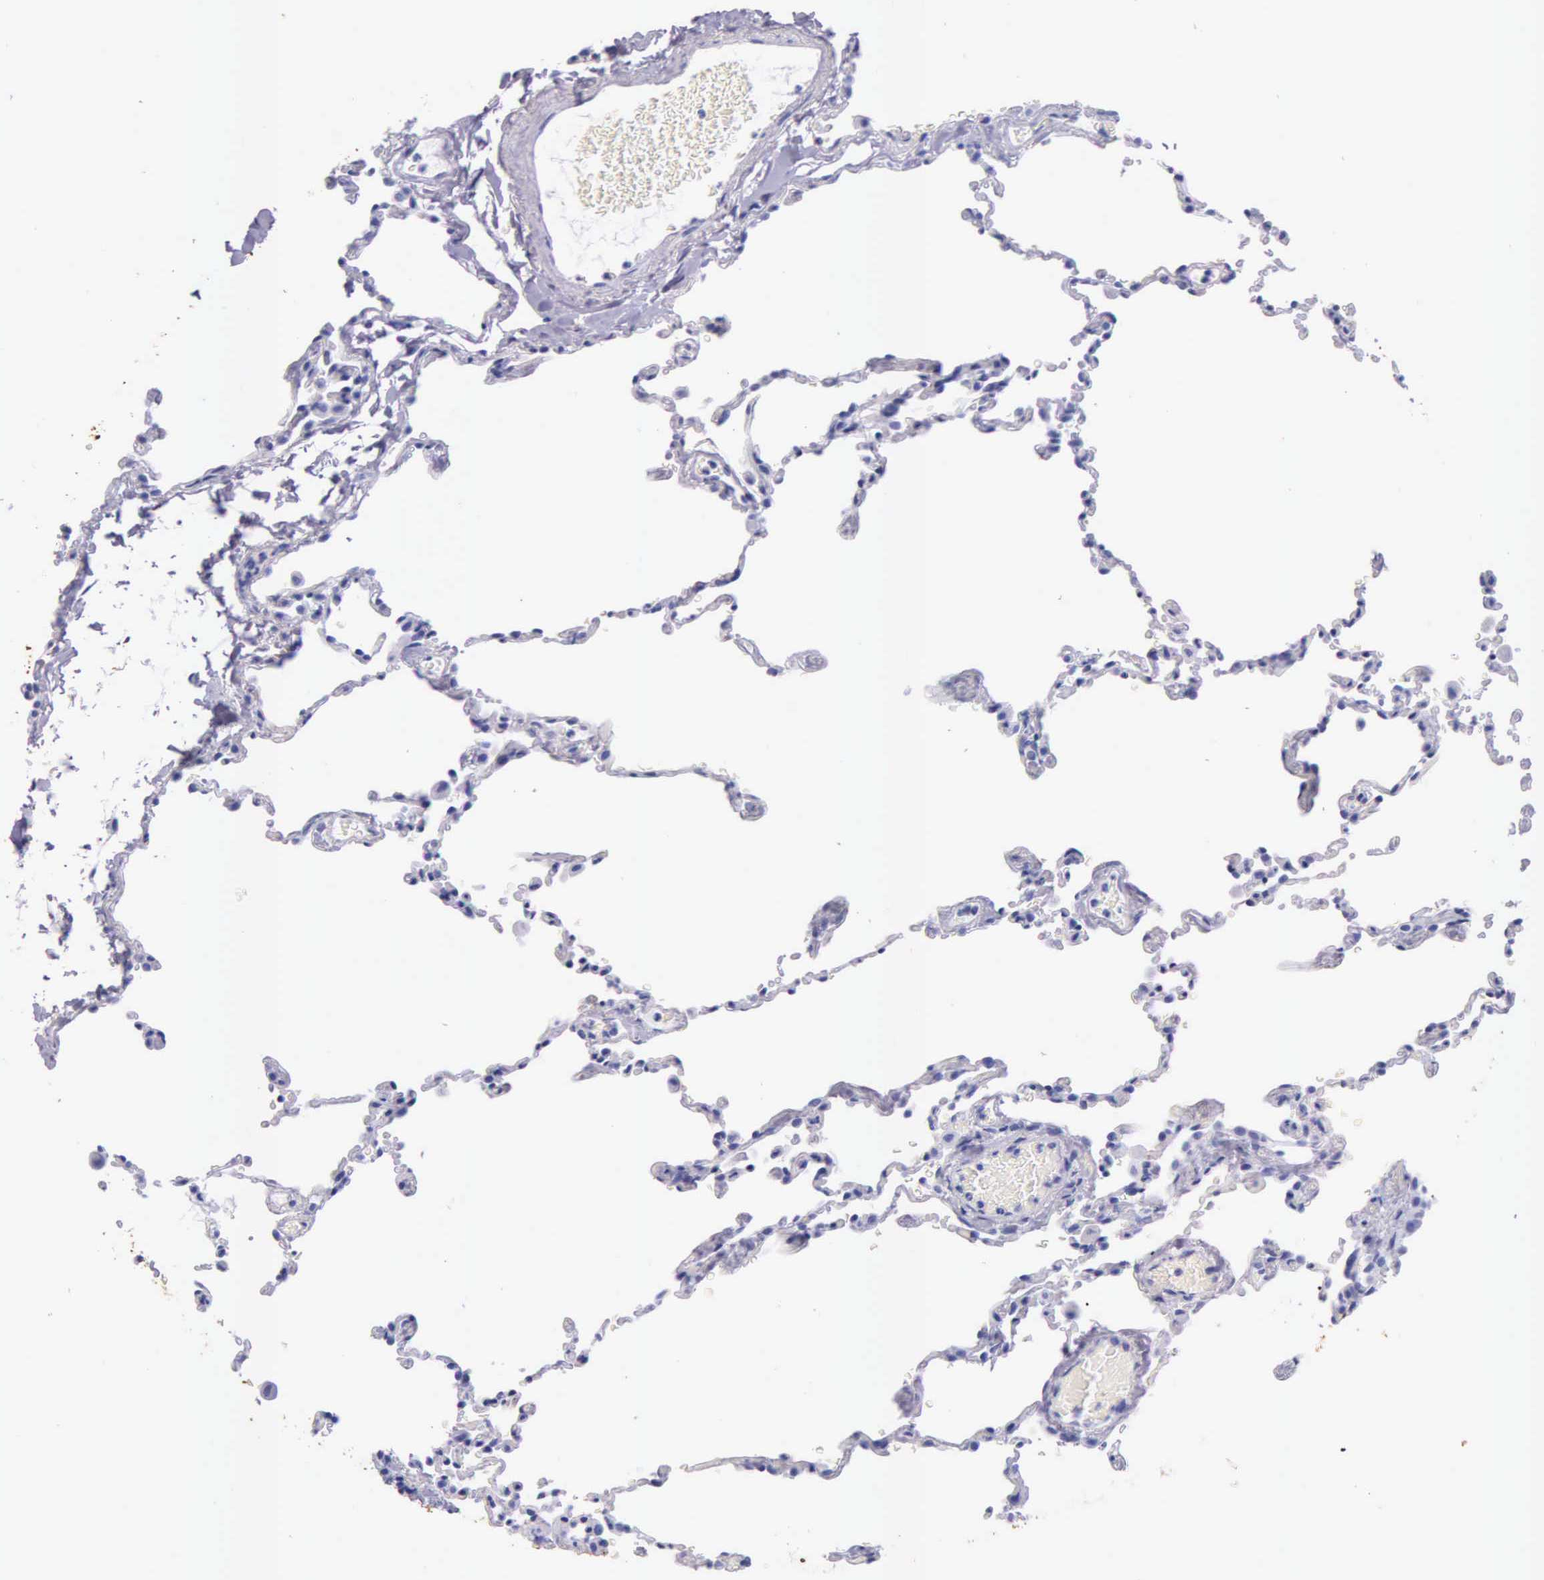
{"staining": {"intensity": "negative", "quantity": "none", "location": "none"}, "tissue": "lung", "cell_type": "Alveolar cells", "image_type": "normal", "snomed": [{"axis": "morphology", "description": "Normal tissue, NOS"}, {"axis": "topography", "description": "Lung"}], "caption": "Alveolar cells show no significant staining in normal lung. The staining was performed using DAB to visualize the protein expression in brown, while the nuclei were stained in blue with hematoxylin (Magnification: 20x).", "gene": "KLK2", "patient": {"sex": "female", "age": 61}}